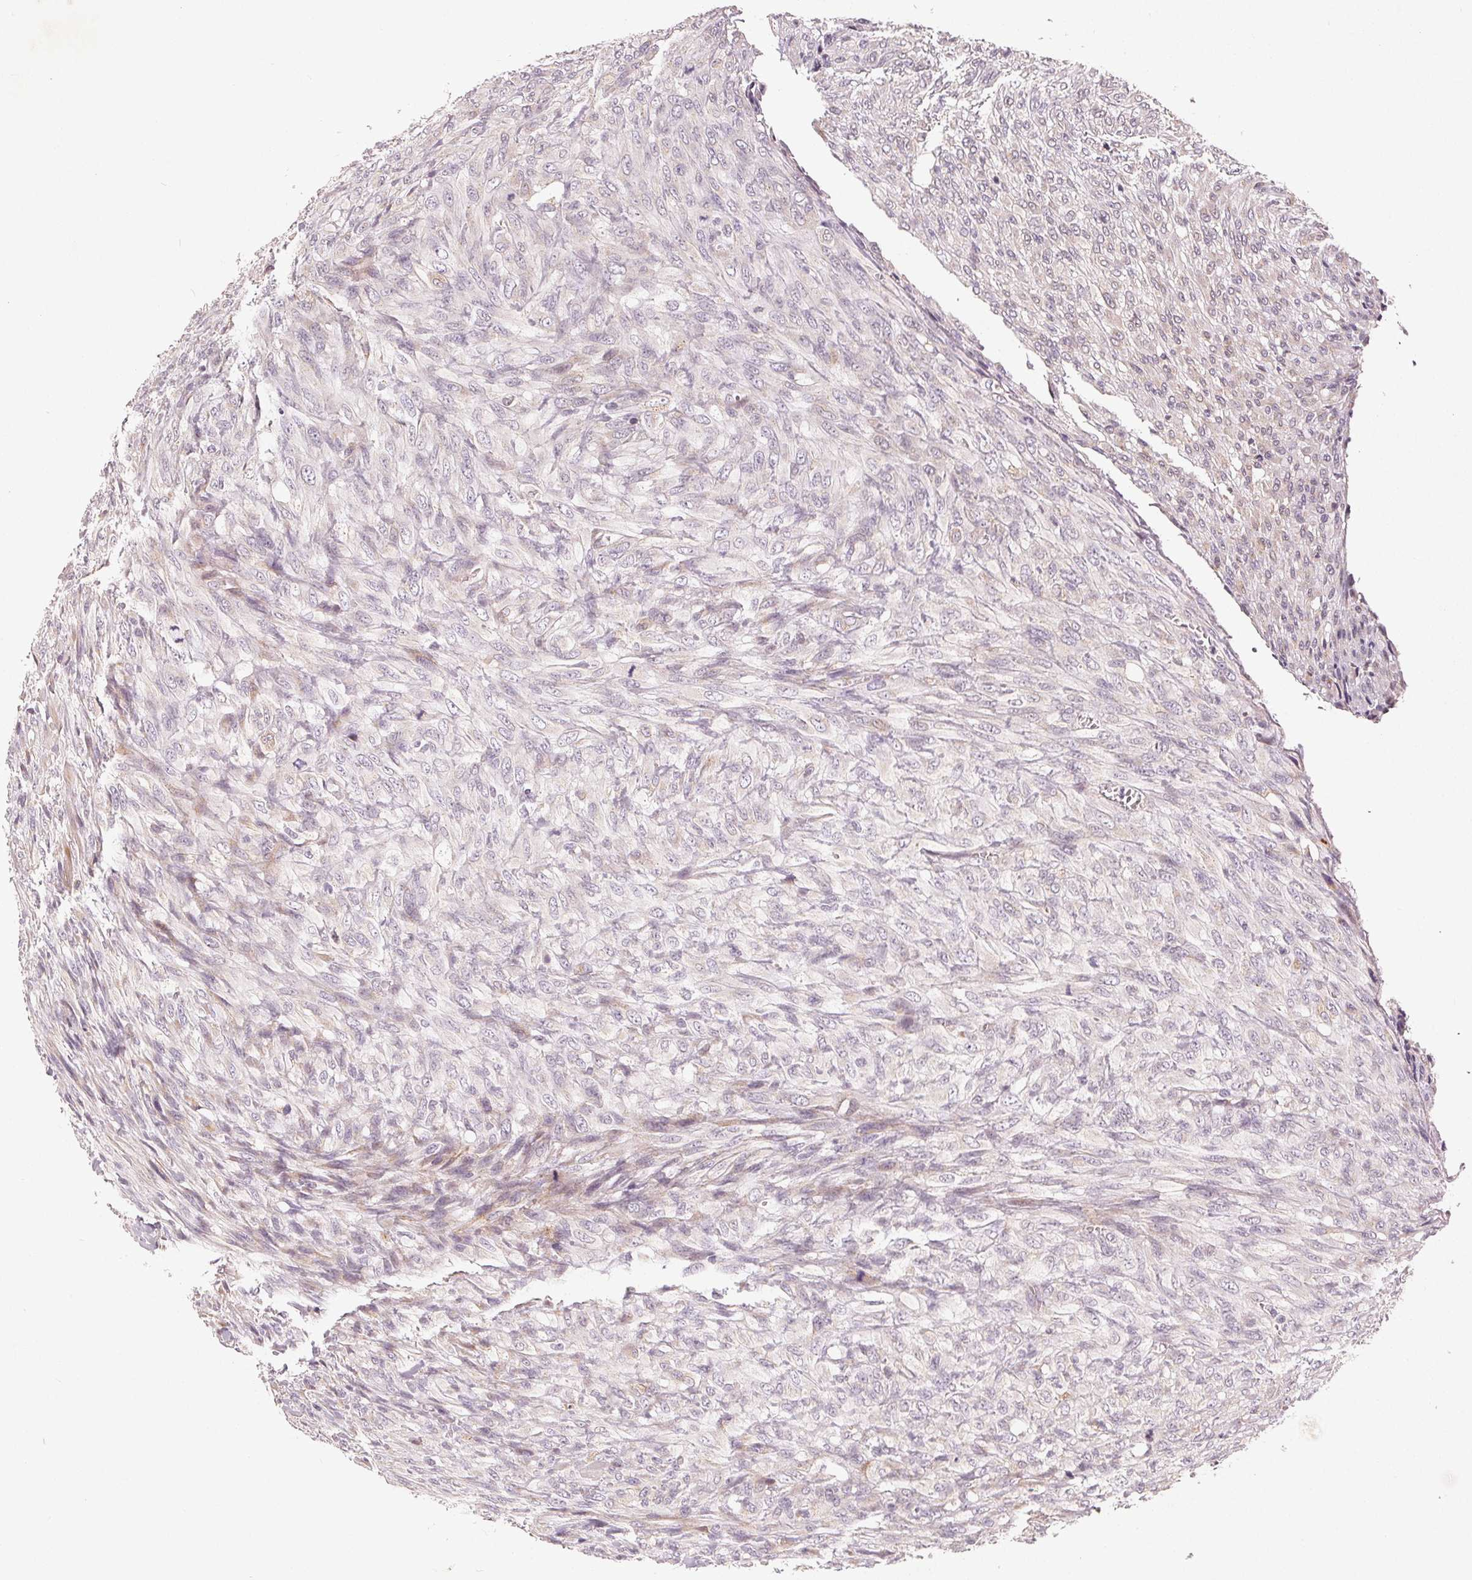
{"staining": {"intensity": "negative", "quantity": "none", "location": "none"}, "tissue": "renal cancer", "cell_type": "Tumor cells", "image_type": "cancer", "snomed": [{"axis": "morphology", "description": "Adenocarcinoma, NOS"}, {"axis": "topography", "description": "Kidney"}], "caption": "This is an immunohistochemistry (IHC) photomicrograph of human adenocarcinoma (renal). There is no staining in tumor cells.", "gene": "TMSB15B", "patient": {"sex": "male", "age": 58}}